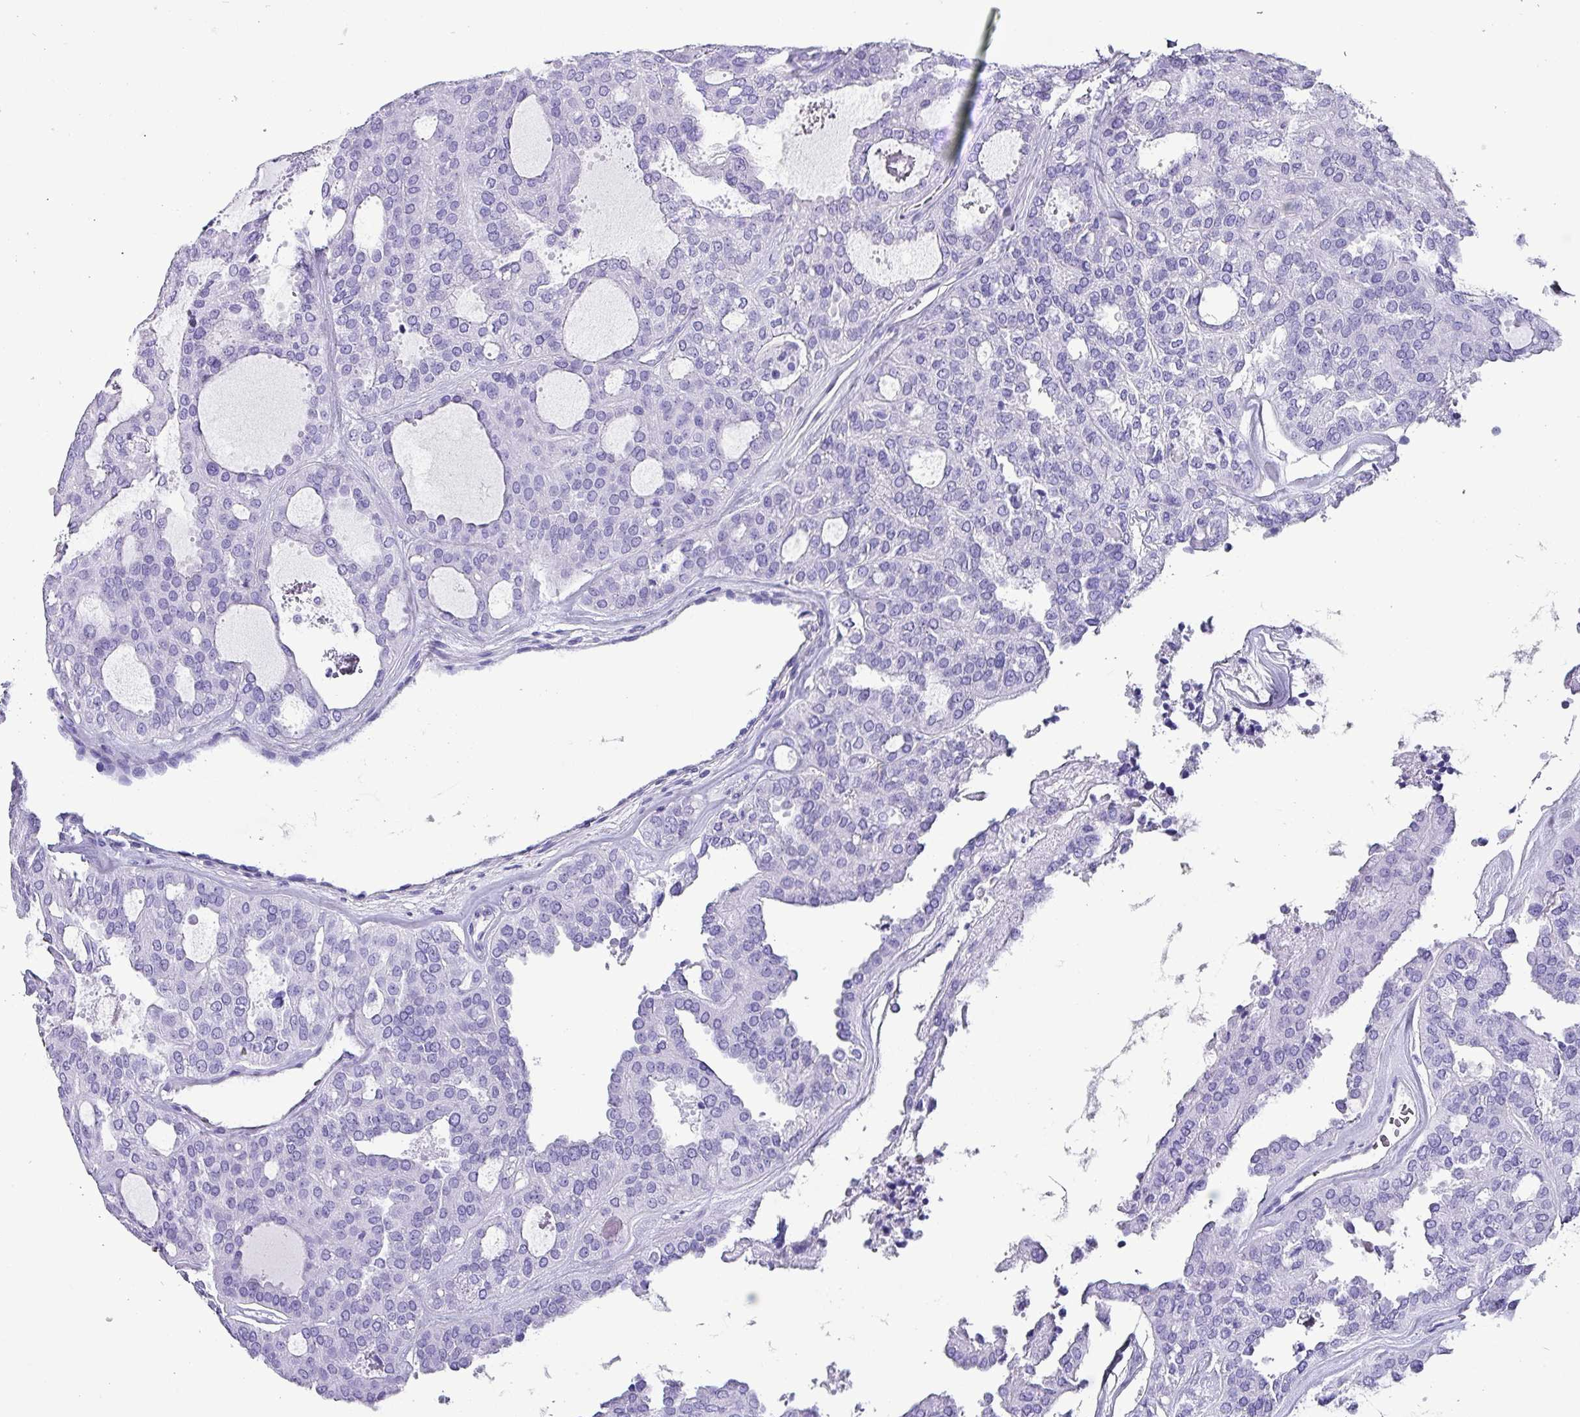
{"staining": {"intensity": "negative", "quantity": "none", "location": "none"}, "tissue": "thyroid cancer", "cell_type": "Tumor cells", "image_type": "cancer", "snomed": [{"axis": "morphology", "description": "Follicular adenoma carcinoma, NOS"}, {"axis": "topography", "description": "Thyroid gland"}], "caption": "DAB immunohistochemical staining of thyroid cancer demonstrates no significant staining in tumor cells.", "gene": "KRT6C", "patient": {"sex": "male", "age": 75}}